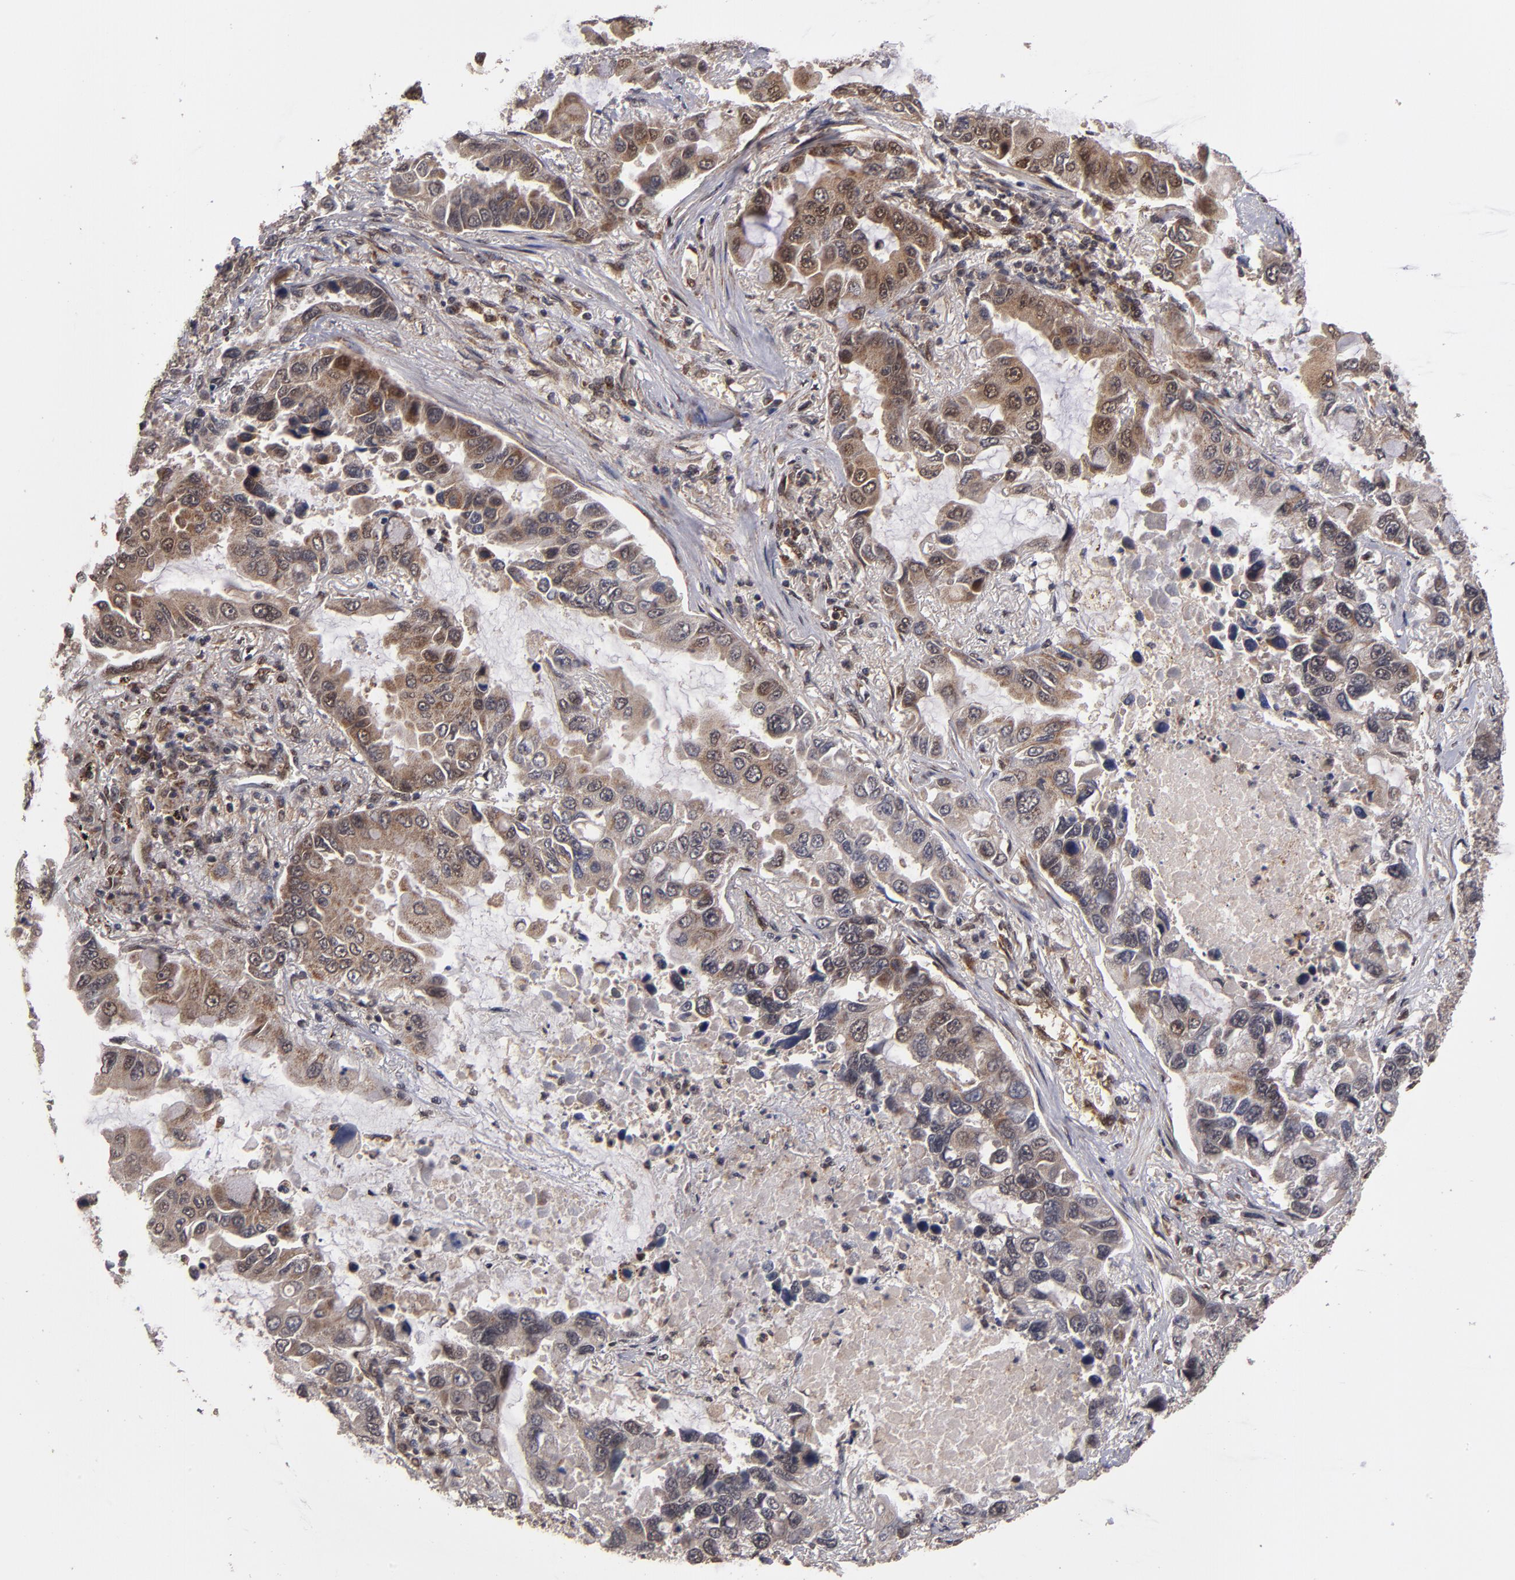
{"staining": {"intensity": "moderate", "quantity": ">75%", "location": "cytoplasmic/membranous"}, "tissue": "lung cancer", "cell_type": "Tumor cells", "image_type": "cancer", "snomed": [{"axis": "morphology", "description": "Adenocarcinoma, NOS"}, {"axis": "topography", "description": "Lung"}], "caption": "Lung adenocarcinoma was stained to show a protein in brown. There is medium levels of moderate cytoplasmic/membranous staining in about >75% of tumor cells.", "gene": "CUL5", "patient": {"sex": "male", "age": 64}}